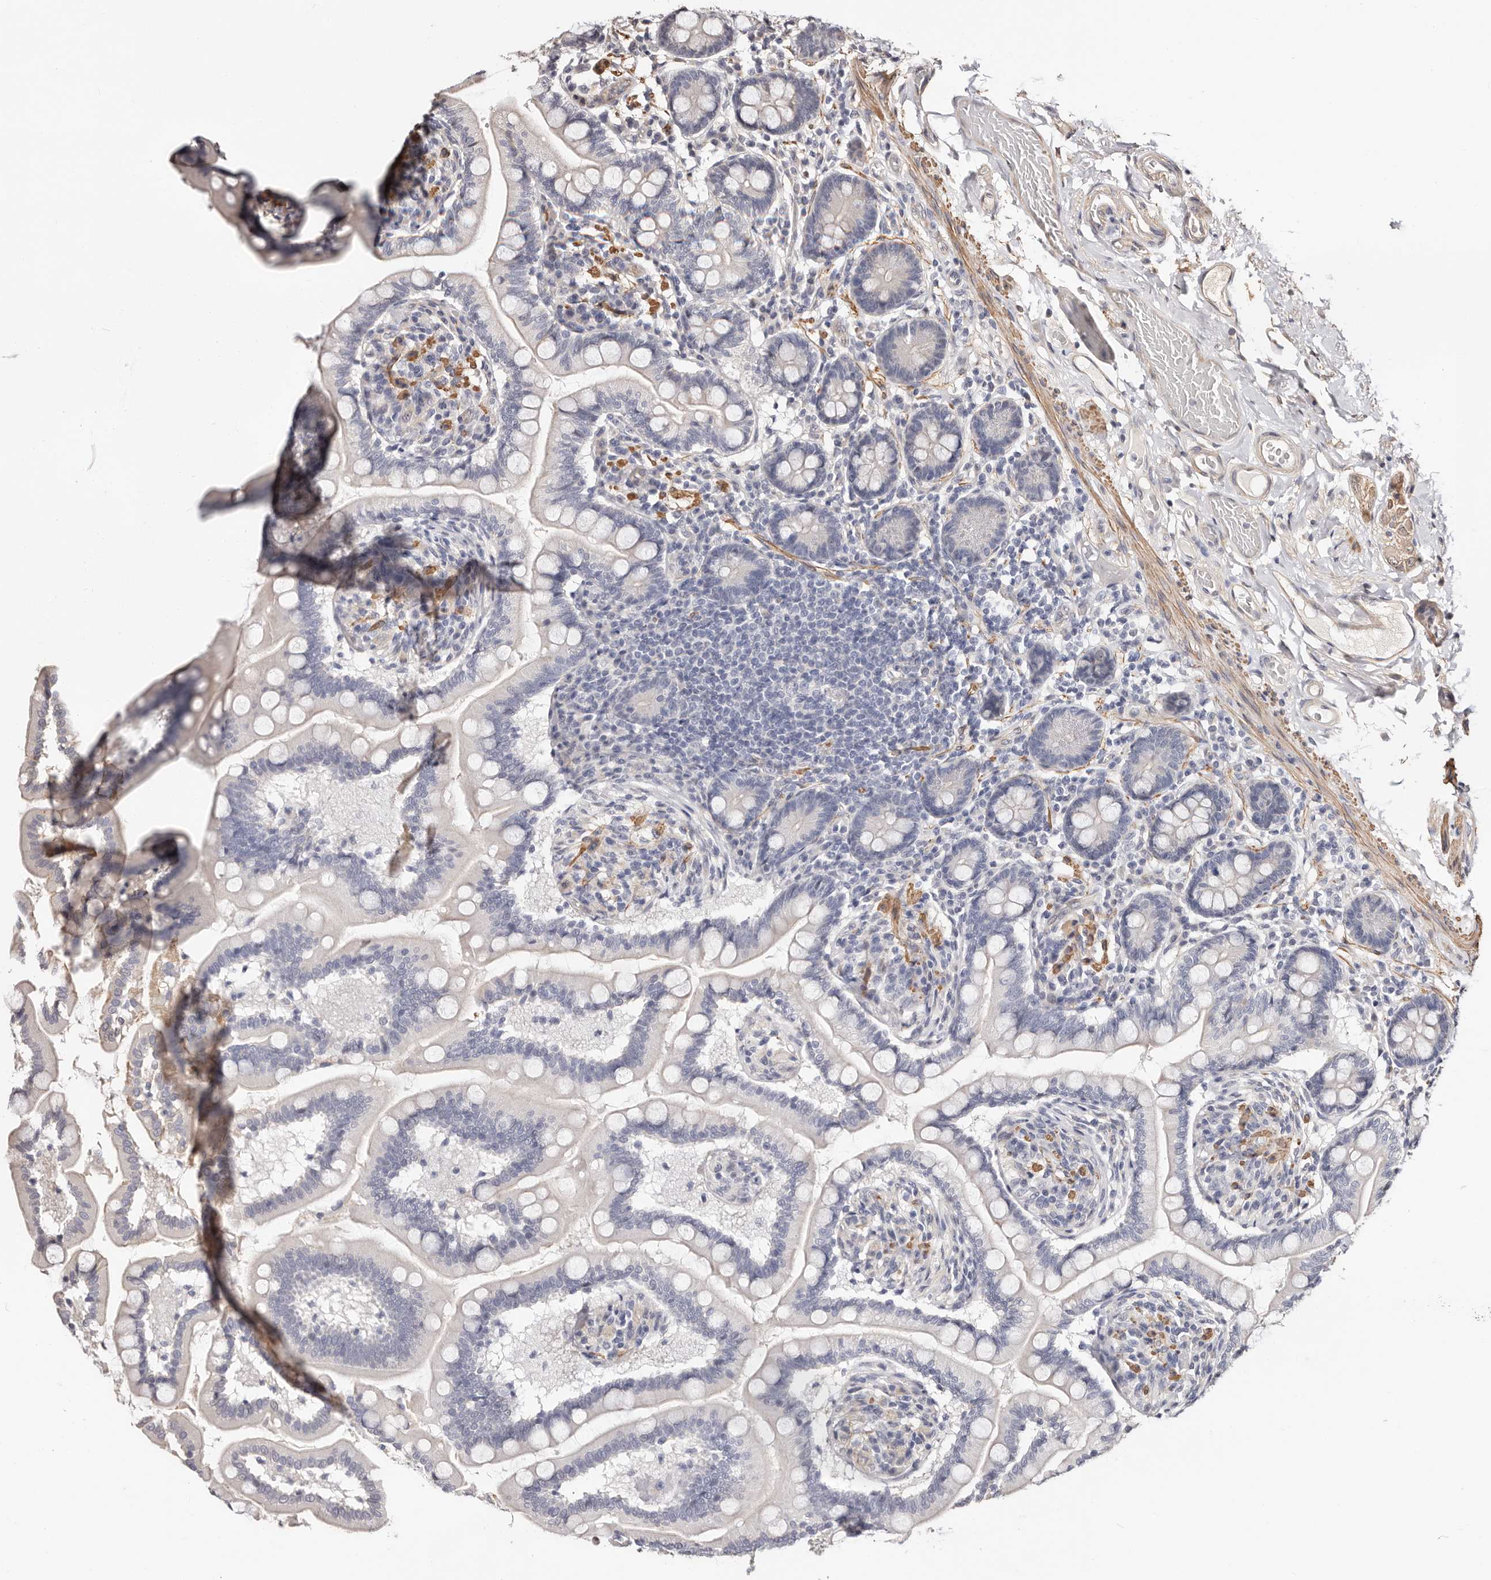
{"staining": {"intensity": "negative", "quantity": "none", "location": "none"}, "tissue": "small intestine", "cell_type": "Glandular cells", "image_type": "normal", "snomed": [{"axis": "morphology", "description": "Normal tissue, NOS"}, {"axis": "topography", "description": "Small intestine"}], "caption": "Image shows no significant protein expression in glandular cells of normal small intestine.", "gene": "TRIP13", "patient": {"sex": "female", "age": 64}}